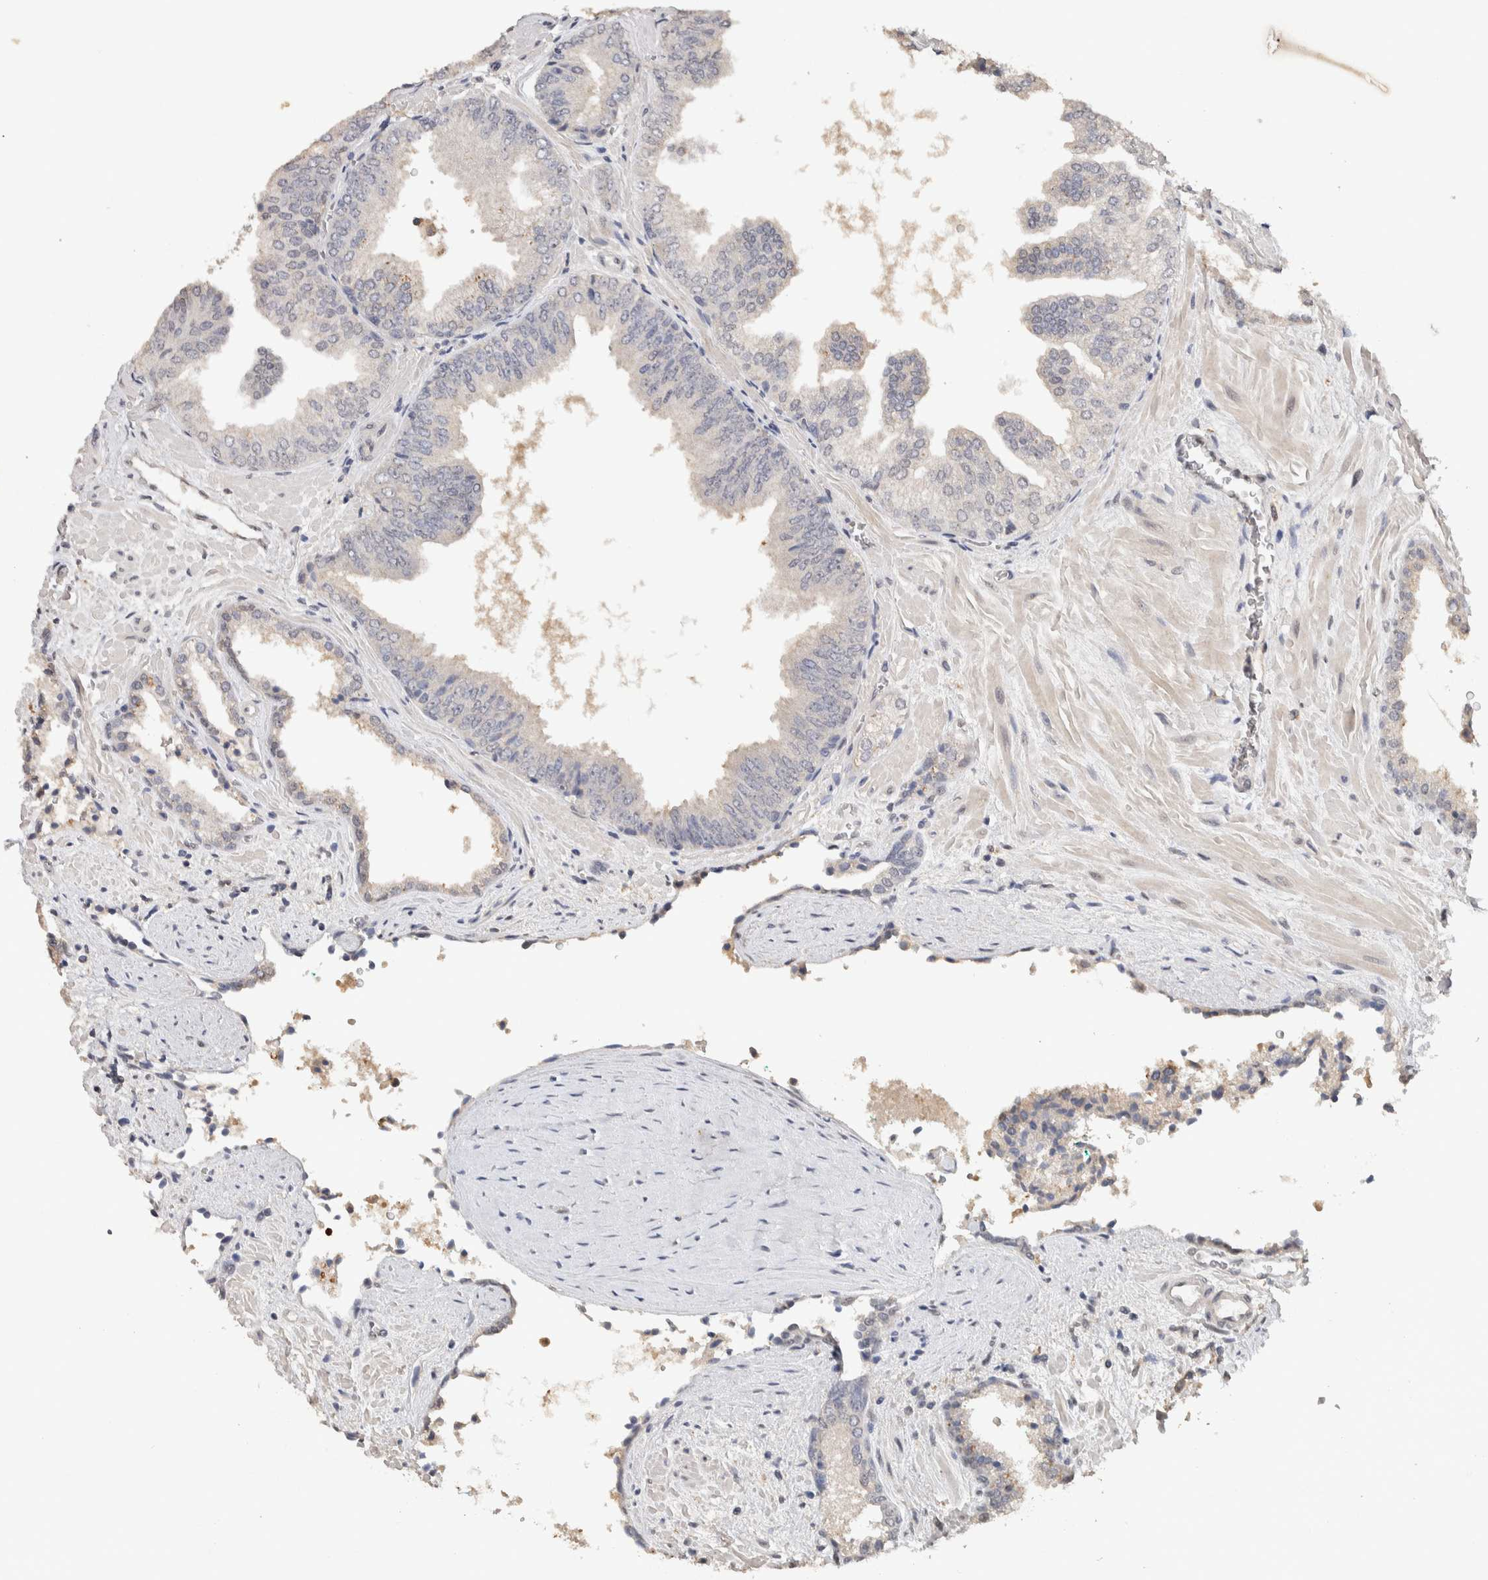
{"staining": {"intensity": "weak", "quantity": "<25%", "location": "cytoplasmic/membranous"}, "tissue": "prostate cancer", "cell_type": "Tumor cells", "image_type": "cancer", "snomed": [{"axis": "morphology", "description": "Adenocarcinoma, Low grade"}, {"axis": "topography", "description": "Prostate"}], "caption": "Prostate cancer was stained to show a protein in brown. There is no significant staining in tumor cells.", "gene": "CYSRT1", "patient": {"sex": "male", "age": 71}}